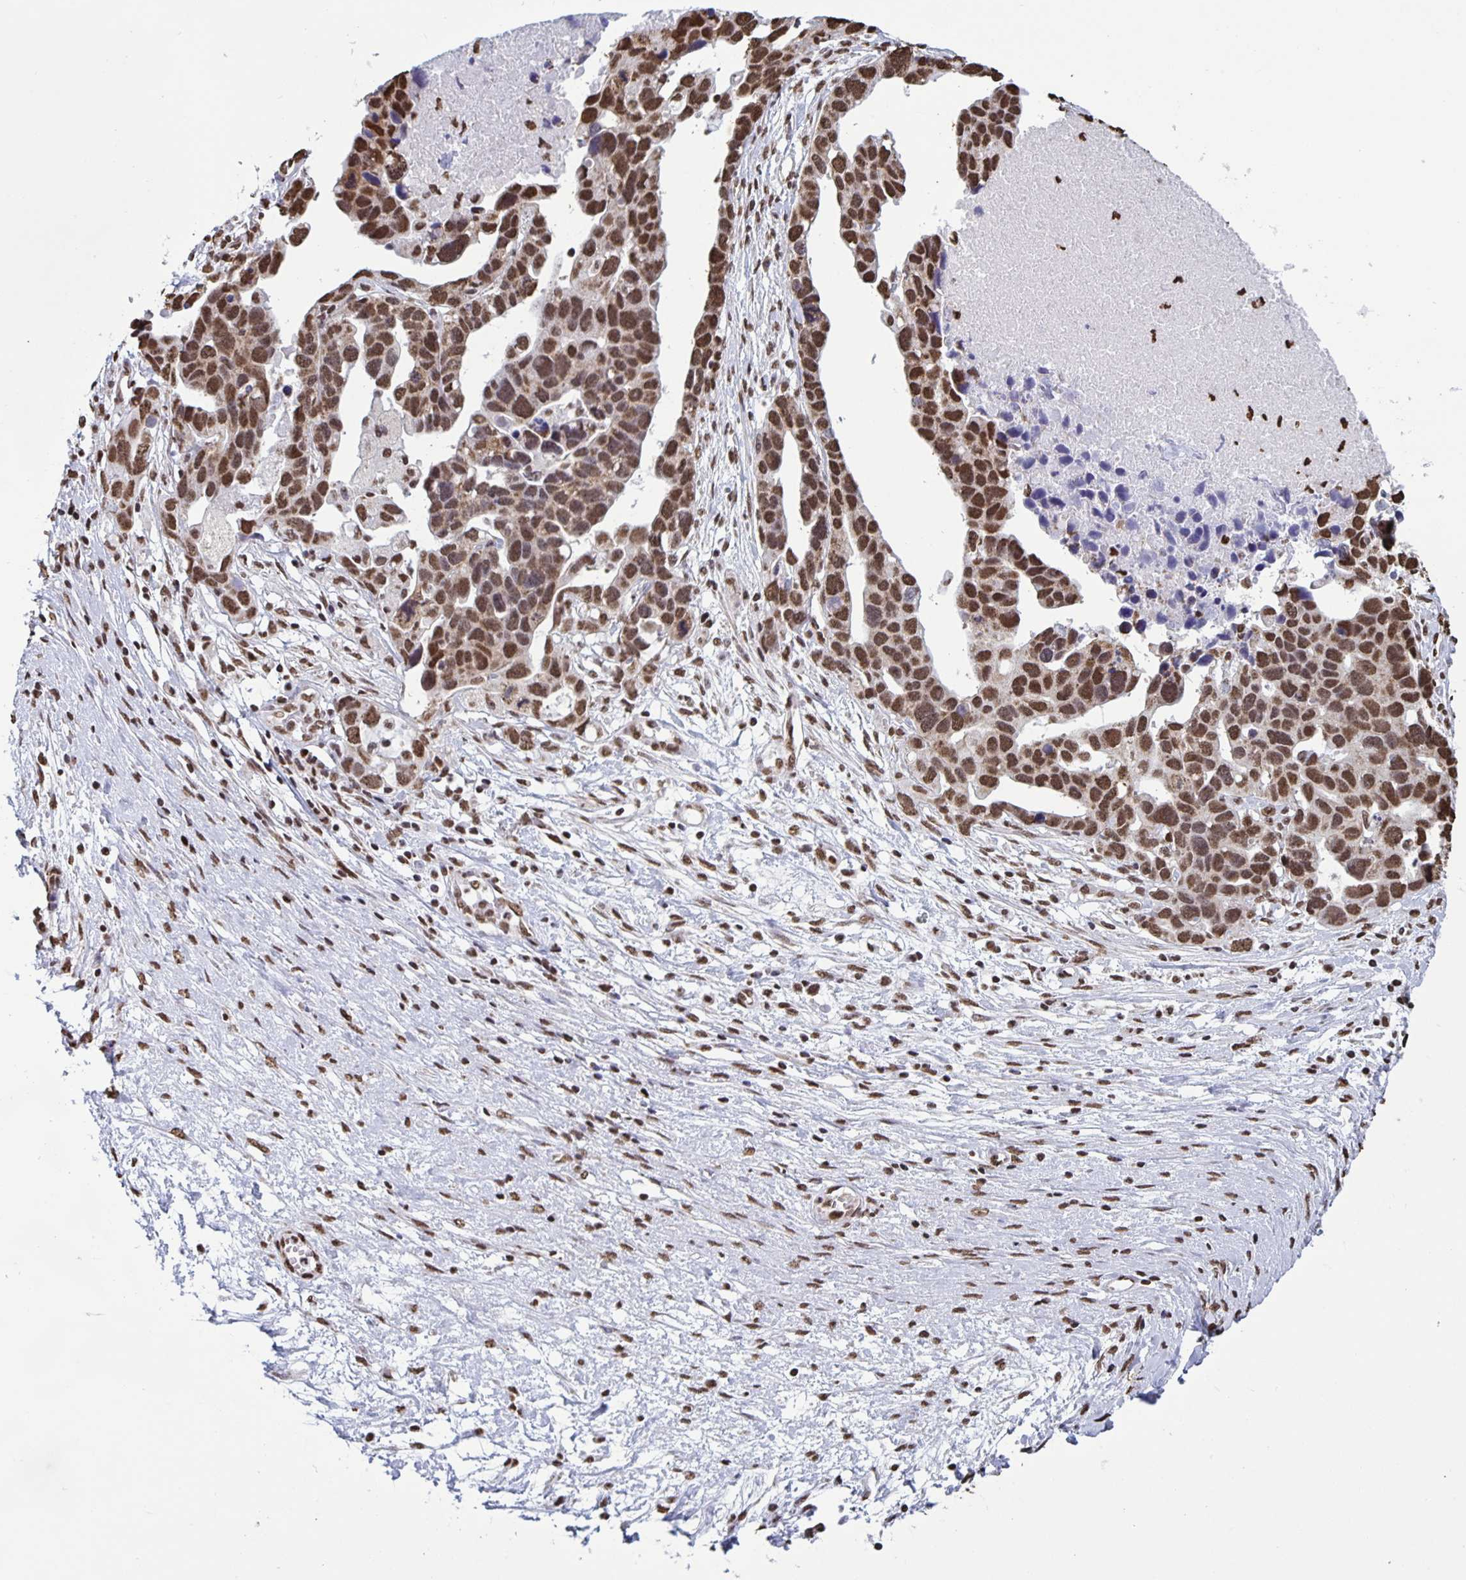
{"staining": {"intensity": "moderate", "quantity": ">75%", "location": "nuclear"}, "tissue": "ovarian cancer", "cell_type": "Tumor cells", "image_type": "cancer", "snomed": [{"axis": "morphology", "description": "Cystadenocarcinoma, serous, NOS"}, {"axis": "topography", "description": "Ovary"}], "caption": "There is medium levels of moderate nuclear expression in tumor cells of ovarian serous cystadenocarcinoma, as demonstrated by immunohistochemical staining (brown color).", "gene": "DUT", "patient": {"sex": "female", "age": 54}}